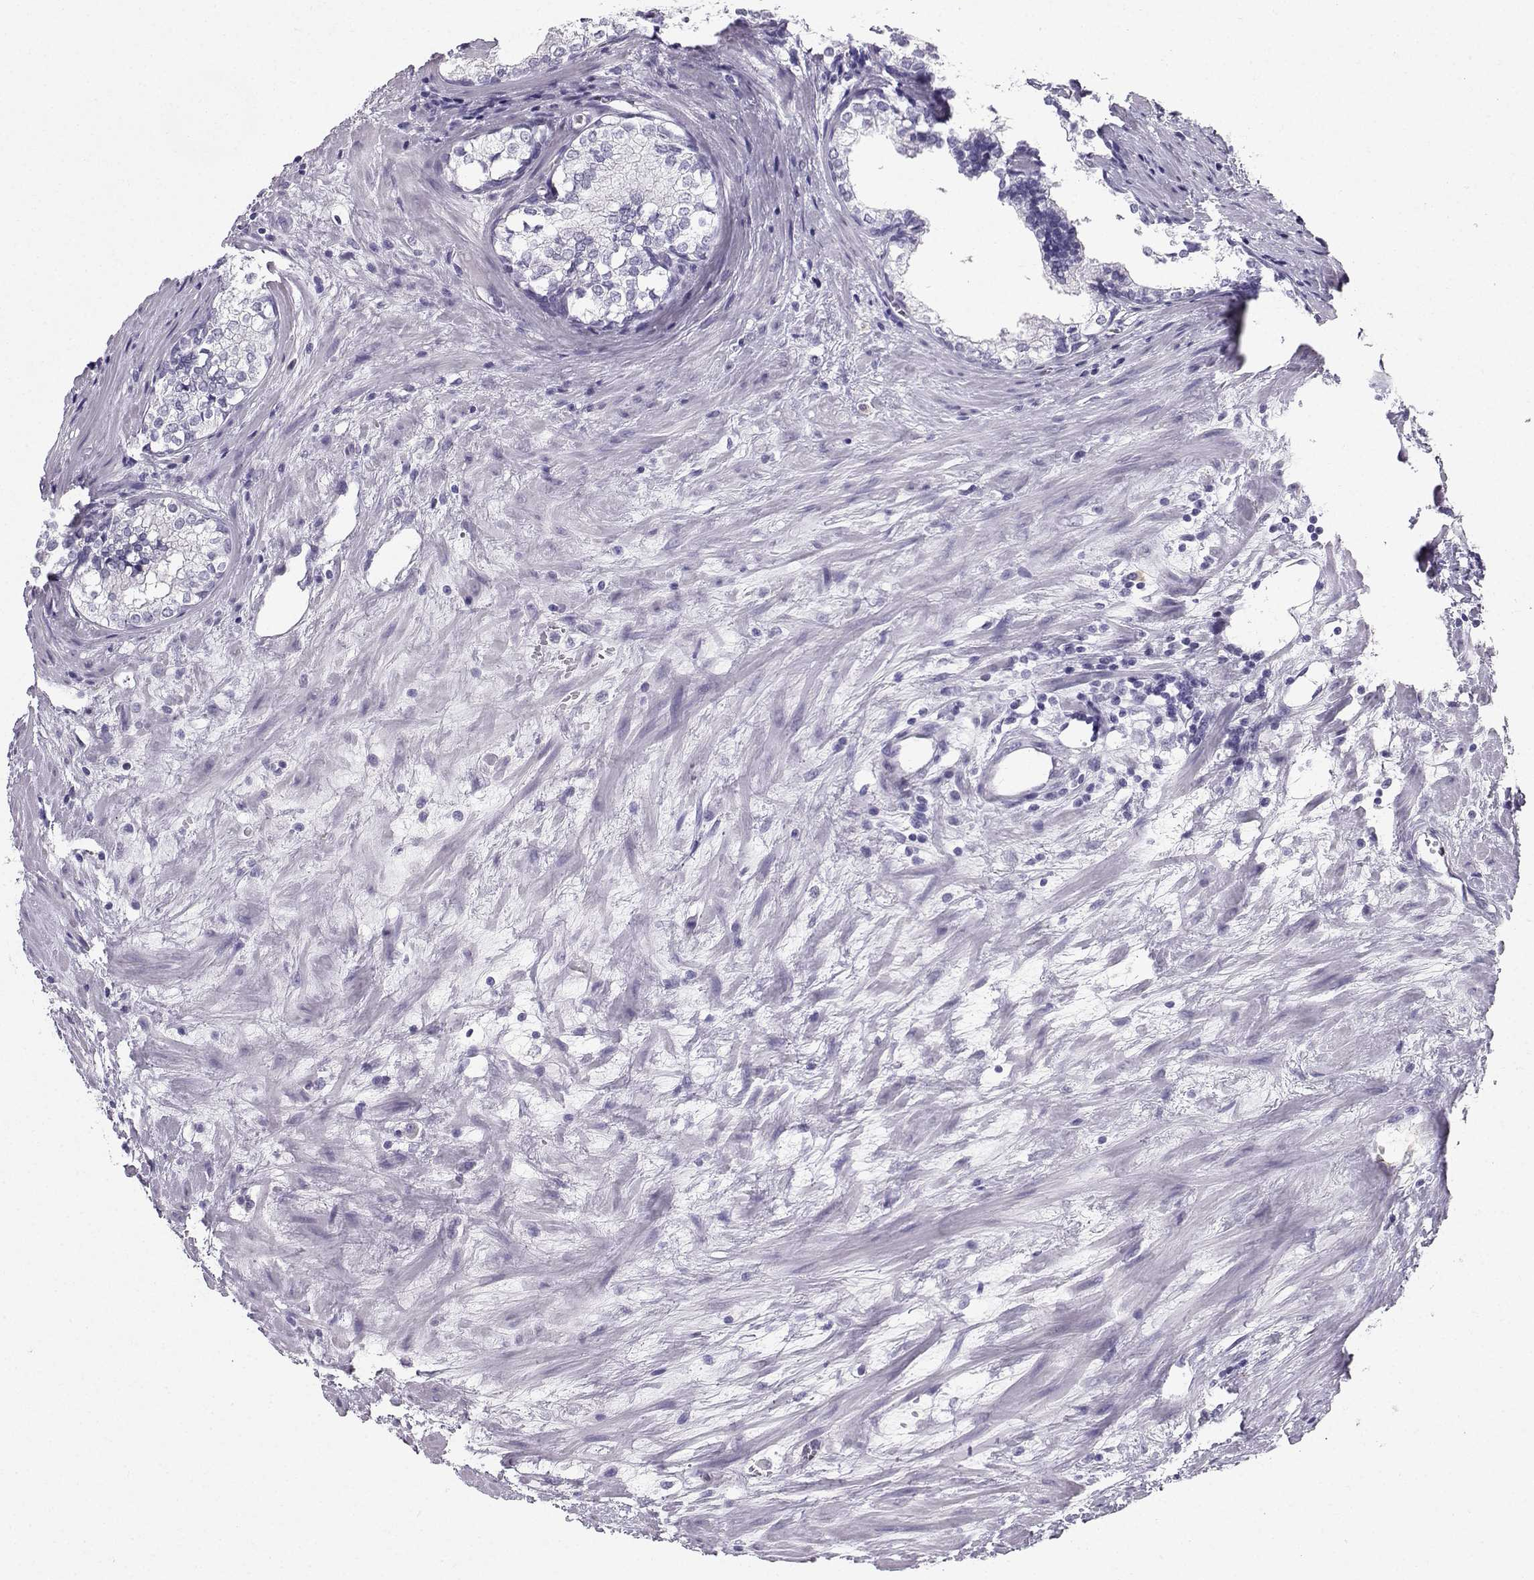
{"staining": {"intensity": "negative", "quantity": "none", "location": "none"}, "tissue": "prostate cancer", "cell_type": "Tumor cells", "image_type": "cancer", "snomed": [{"axis": "morphology", "description": "Adenocarcinoma, NOS"}, {"axis": "topography", "description": "Prostate and seminal vesicle, NOS"}], "caption": "High magnification brightfield microscopy of adenocarcinoma (prostate) stained with DAB (brown) and counterstained with hematoxylin (blue): tumor cells show no significant positivity.", "gene": "IQCD", "patient": {"sex": "male", "age": 63}}